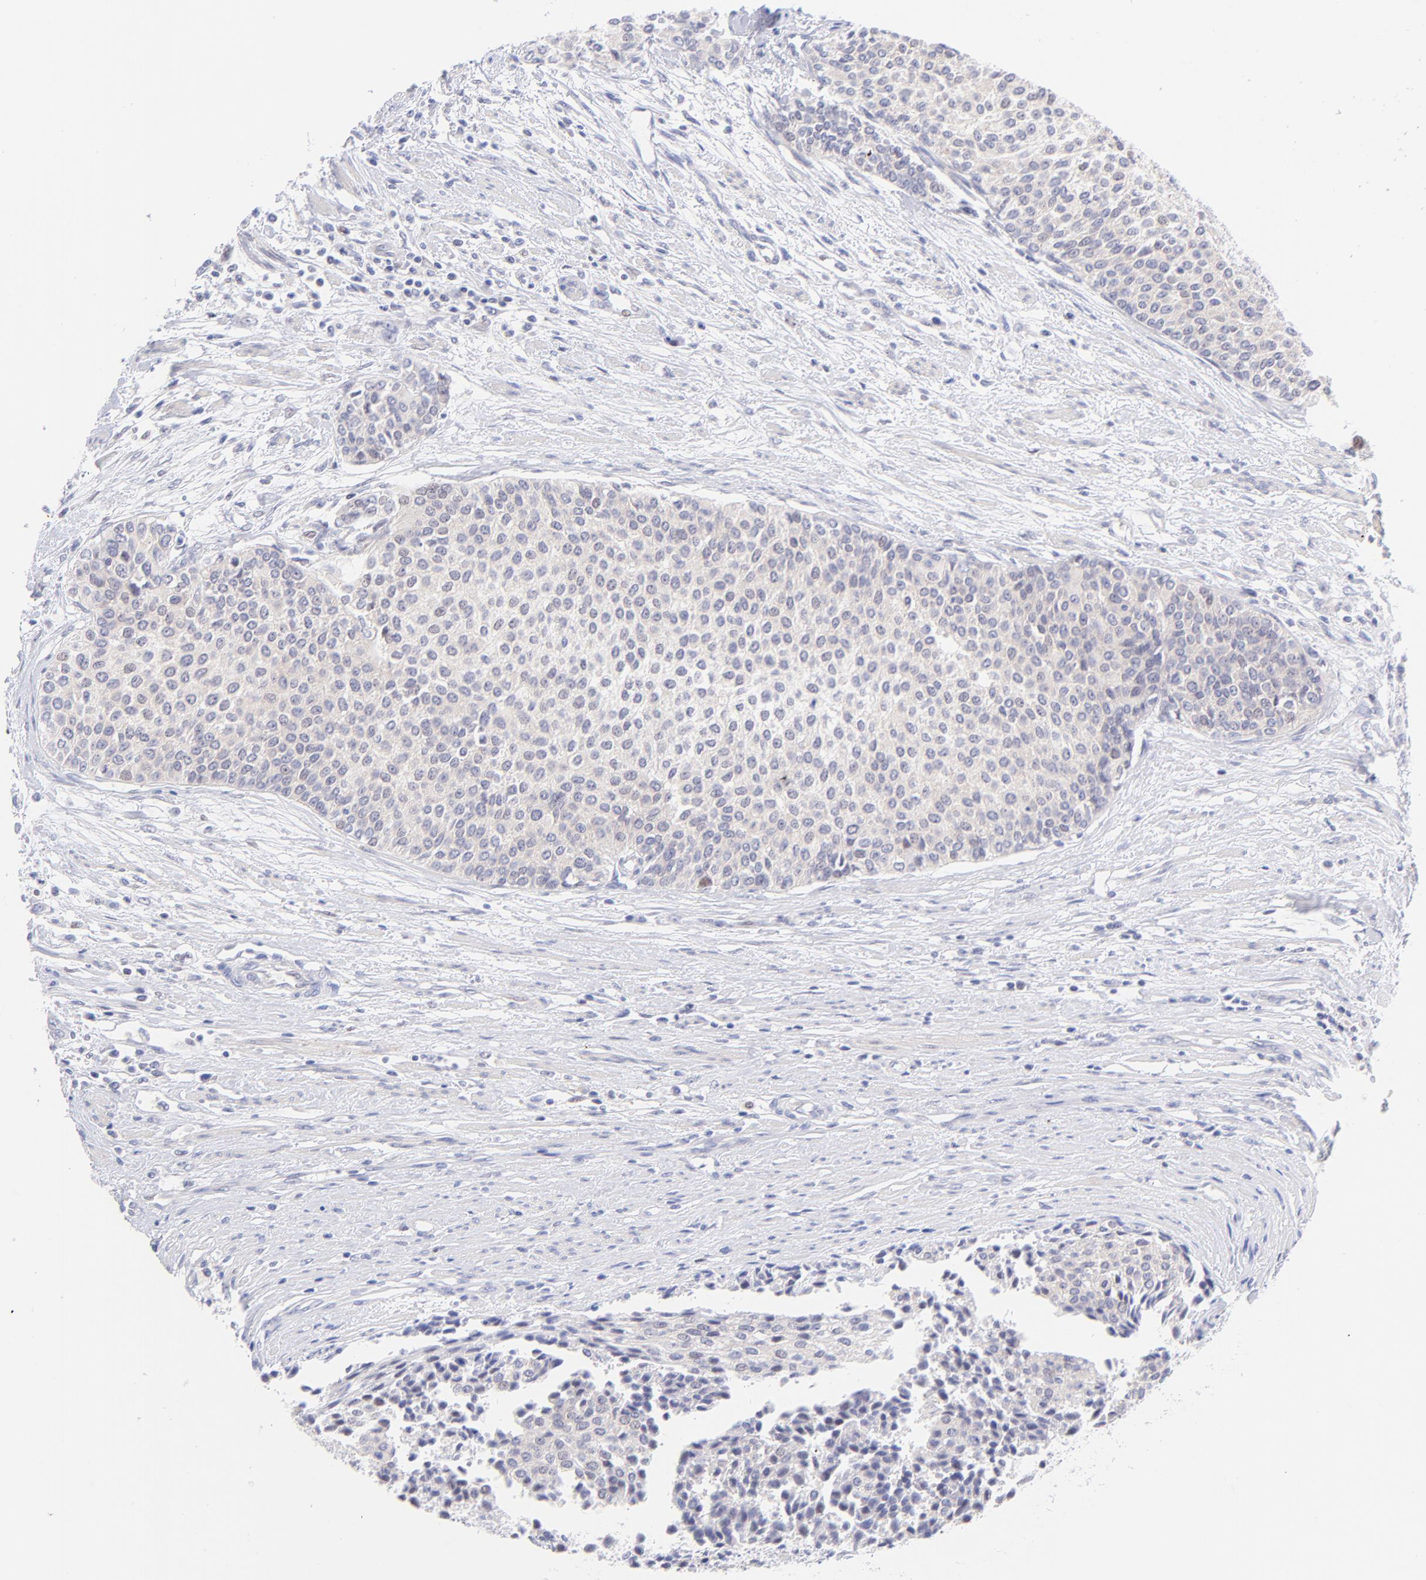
{"staining": {"intensity": "weak", "quantity": ">75%", "location": "cytoplasmic/membranous"}, "tissue": "urothelial cancer", "cell_type": "Tumor cells", "image_type": "cancer", "snomed": [{"axis": "morphology", "description": "Urothelial carcinoma, Low grade"}, {"axis": "topography", "description": "Urinary bladder"}], "caption": "Immunohistochemical staining of human urothelial cancer shows weak cytoplasmic/membranous protein expression in about >75% of tumor cells.", "gene": "PBDC1", "patient": {"sex": "female", "age": 73}}